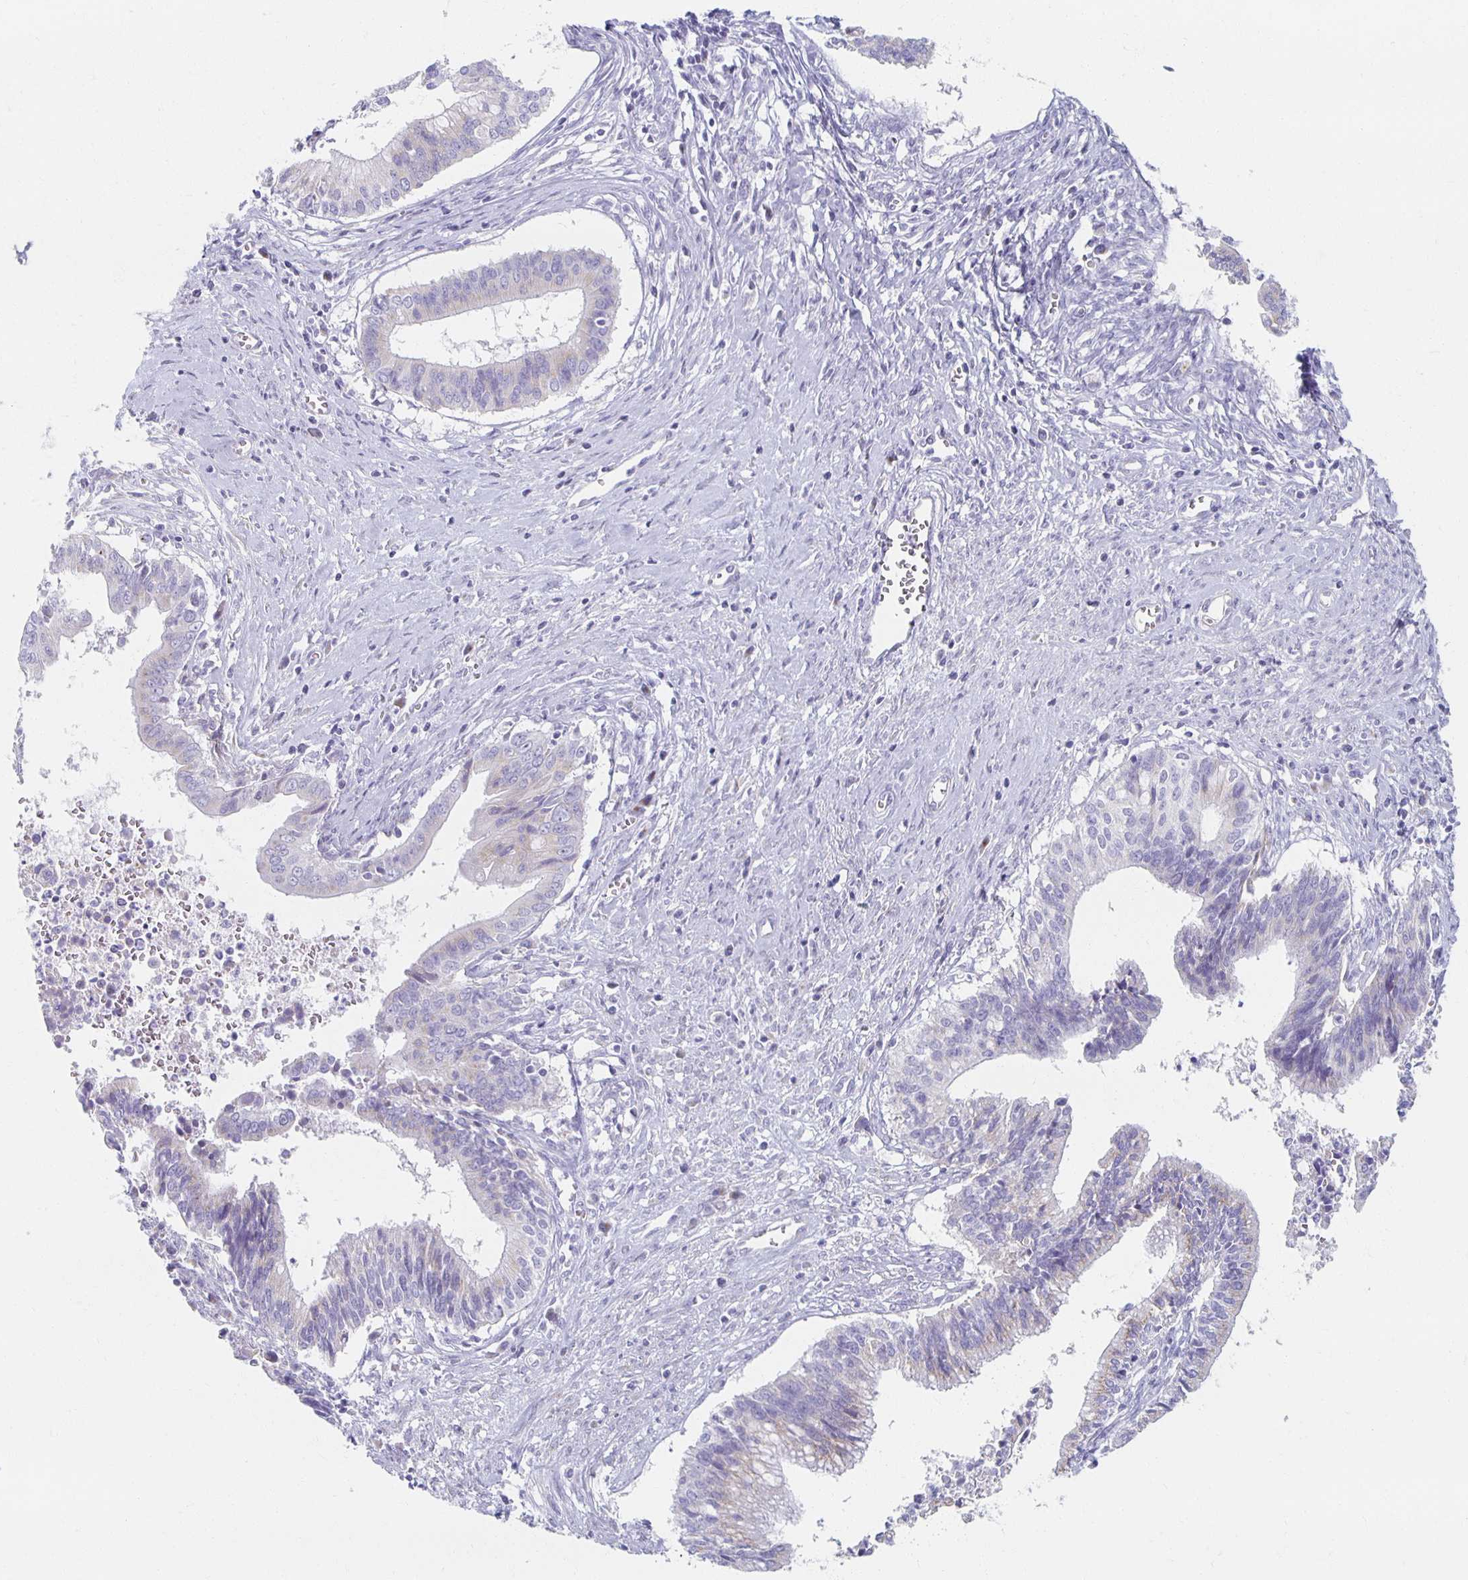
{"staining": {"intensity": "negative", "quantity": "none", "location": "none"}, "tissue": "cervical cancer", "cell_type": "Tumor cells", "image_type": "cancer", "snomed": [{"axis": "morphology", "description": "Adenocarcinoma, NOS"}, {"axis": "topography", "description": "Cervix"}], "caption": "Tumor cells are negative for protein expression in human cervical cancer.", "gene": "TEX44", "patient": {"sex": "female", "age": 44}}